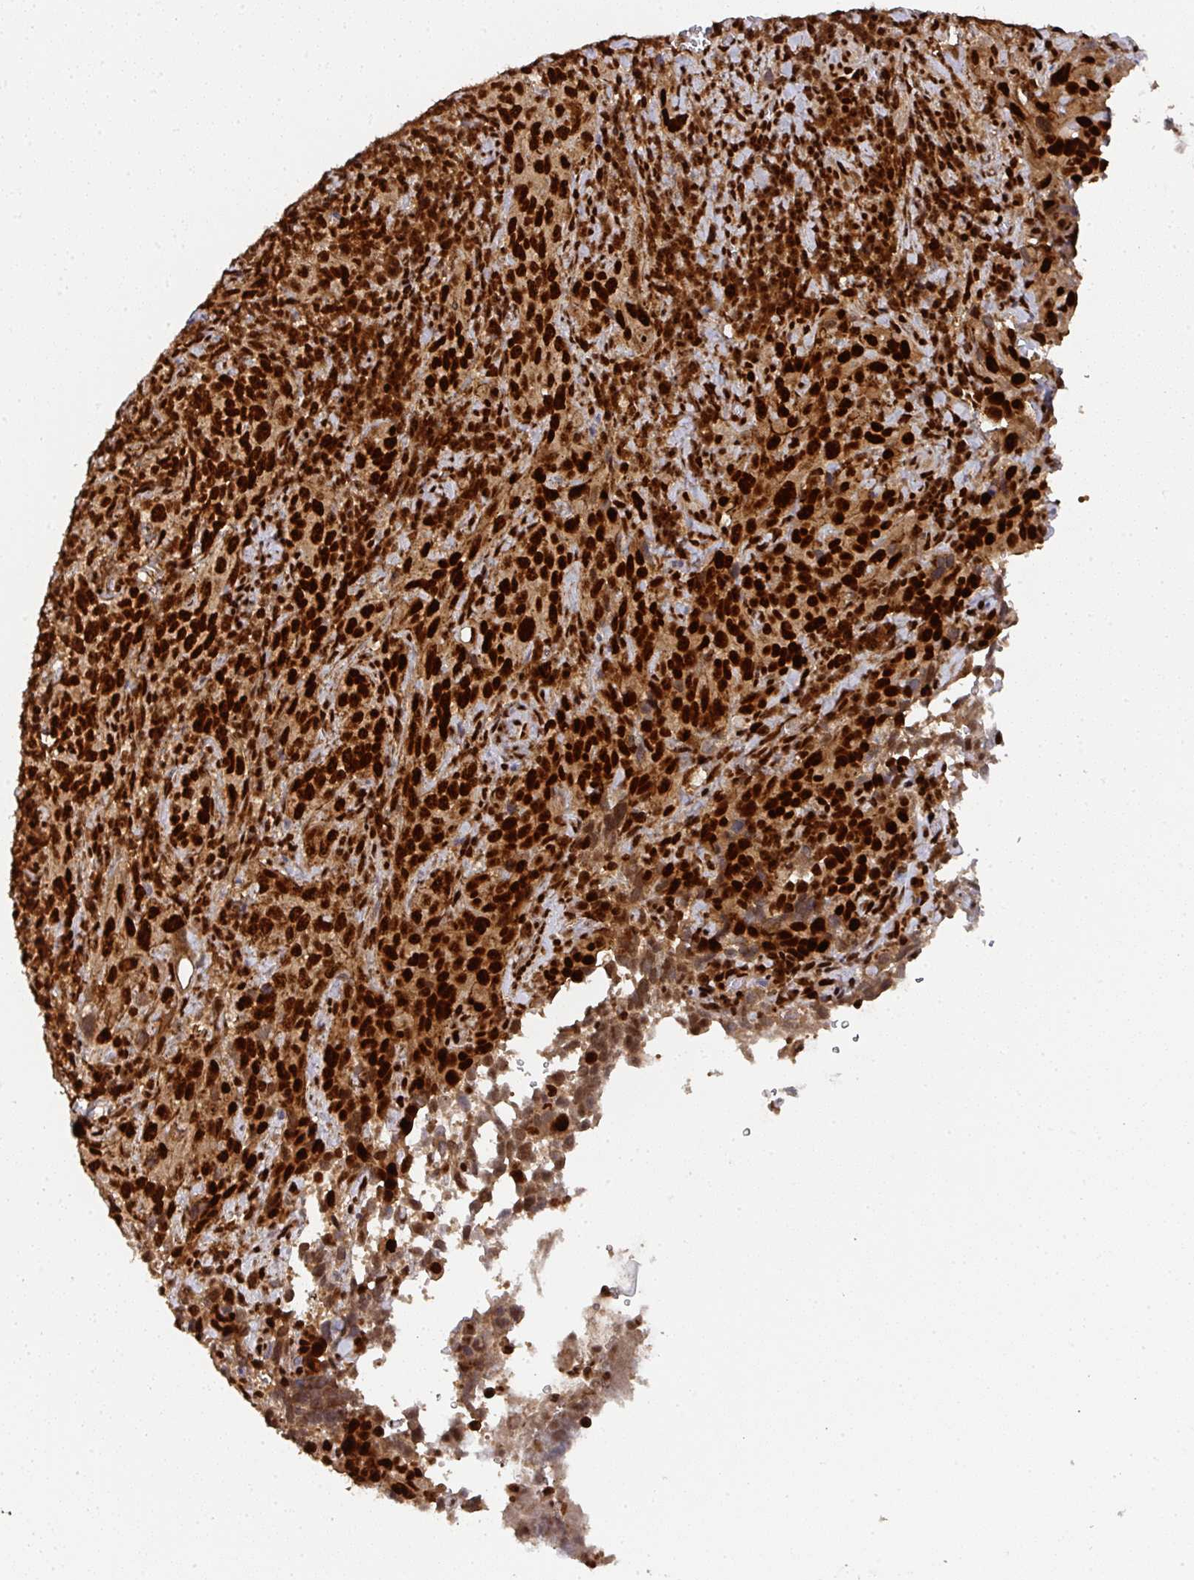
{"staining": {"intensity": "strong", "quantity": ">75%", "location": "nuclear"}, "tissue": "cervical cancer", "cell_type": "Tumor cells", "image_type": "cancer", "snomed": [{"axis": "morphology", "description": "Squamous cell carcinoma, NOS"}, {"axis": "topography", "description": "Cervix"}], "caption": "Immunohistochemistry (IHC) of cervical cancer (squamous cell carcinoma) reveals high levels of strong nuclear staining in about >75% of tumor cells. (Brightfield microscopy of DAB IHC at high magnification).", "gene": "DIDO1", "patient": {"sex": "female", "age": 51}}